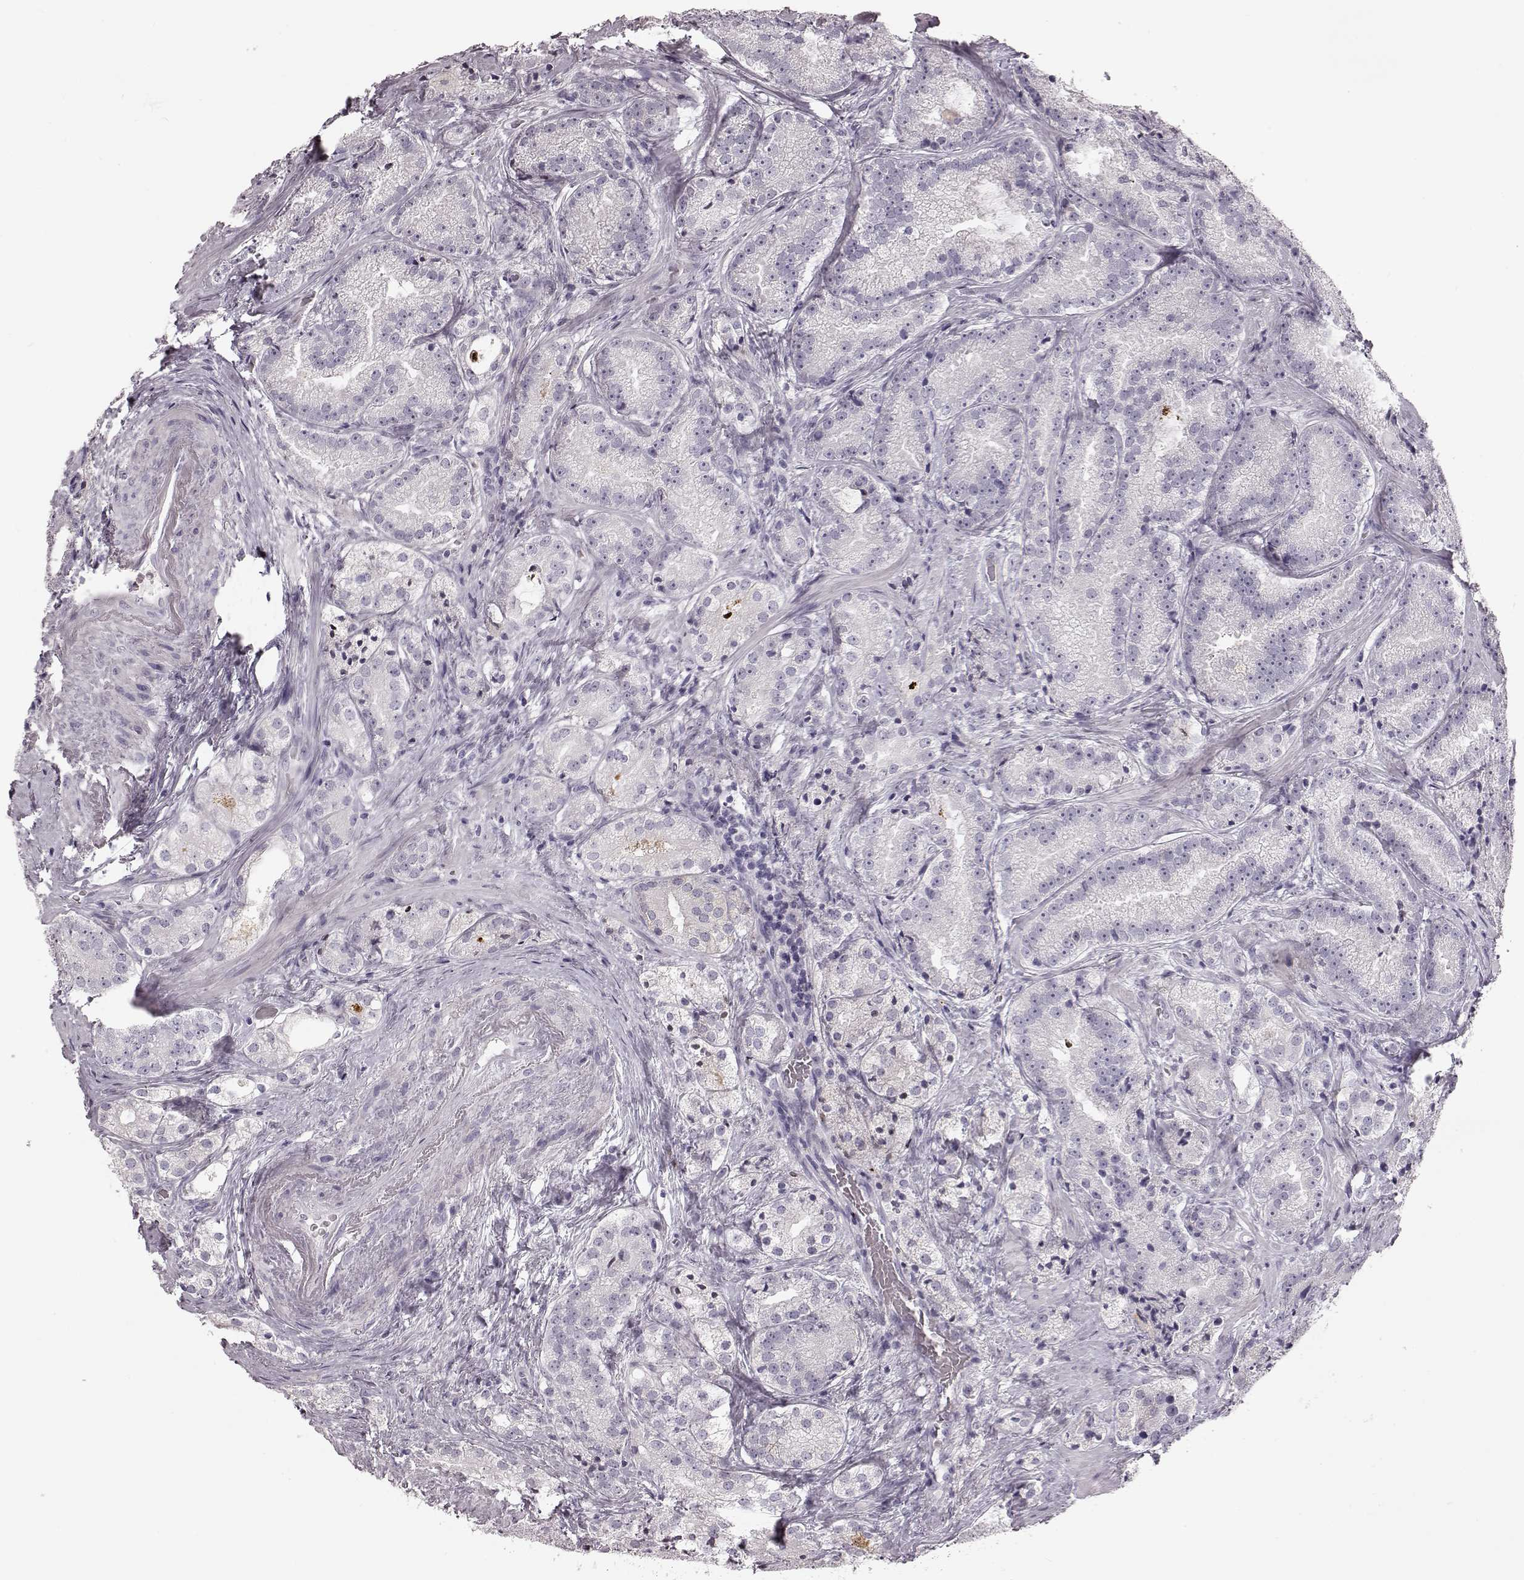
{"staining": {"intensity": "negative", "quantity": "none", "location": "none"}, "tissue": "prostate cancer", "cell_type": "Tumor cells", "image_type": "cancer", "snomed": [{"axis": "morphology", "description": "Adenocarcinoma, NOS"}, {"axis": "morphology", "description": "Adenocarcinoma, High grade"}, {"axis": "topography", "description": "Prostate"}], "caption": "Histopathology image shows no significant protein staining in tumor cells of prostate cancer (adenocarcinoma (high-grade)). (DAB IHC, high magnification).", "gene": "ZNF433", "patient": {"sex": "male", "age": 64}}